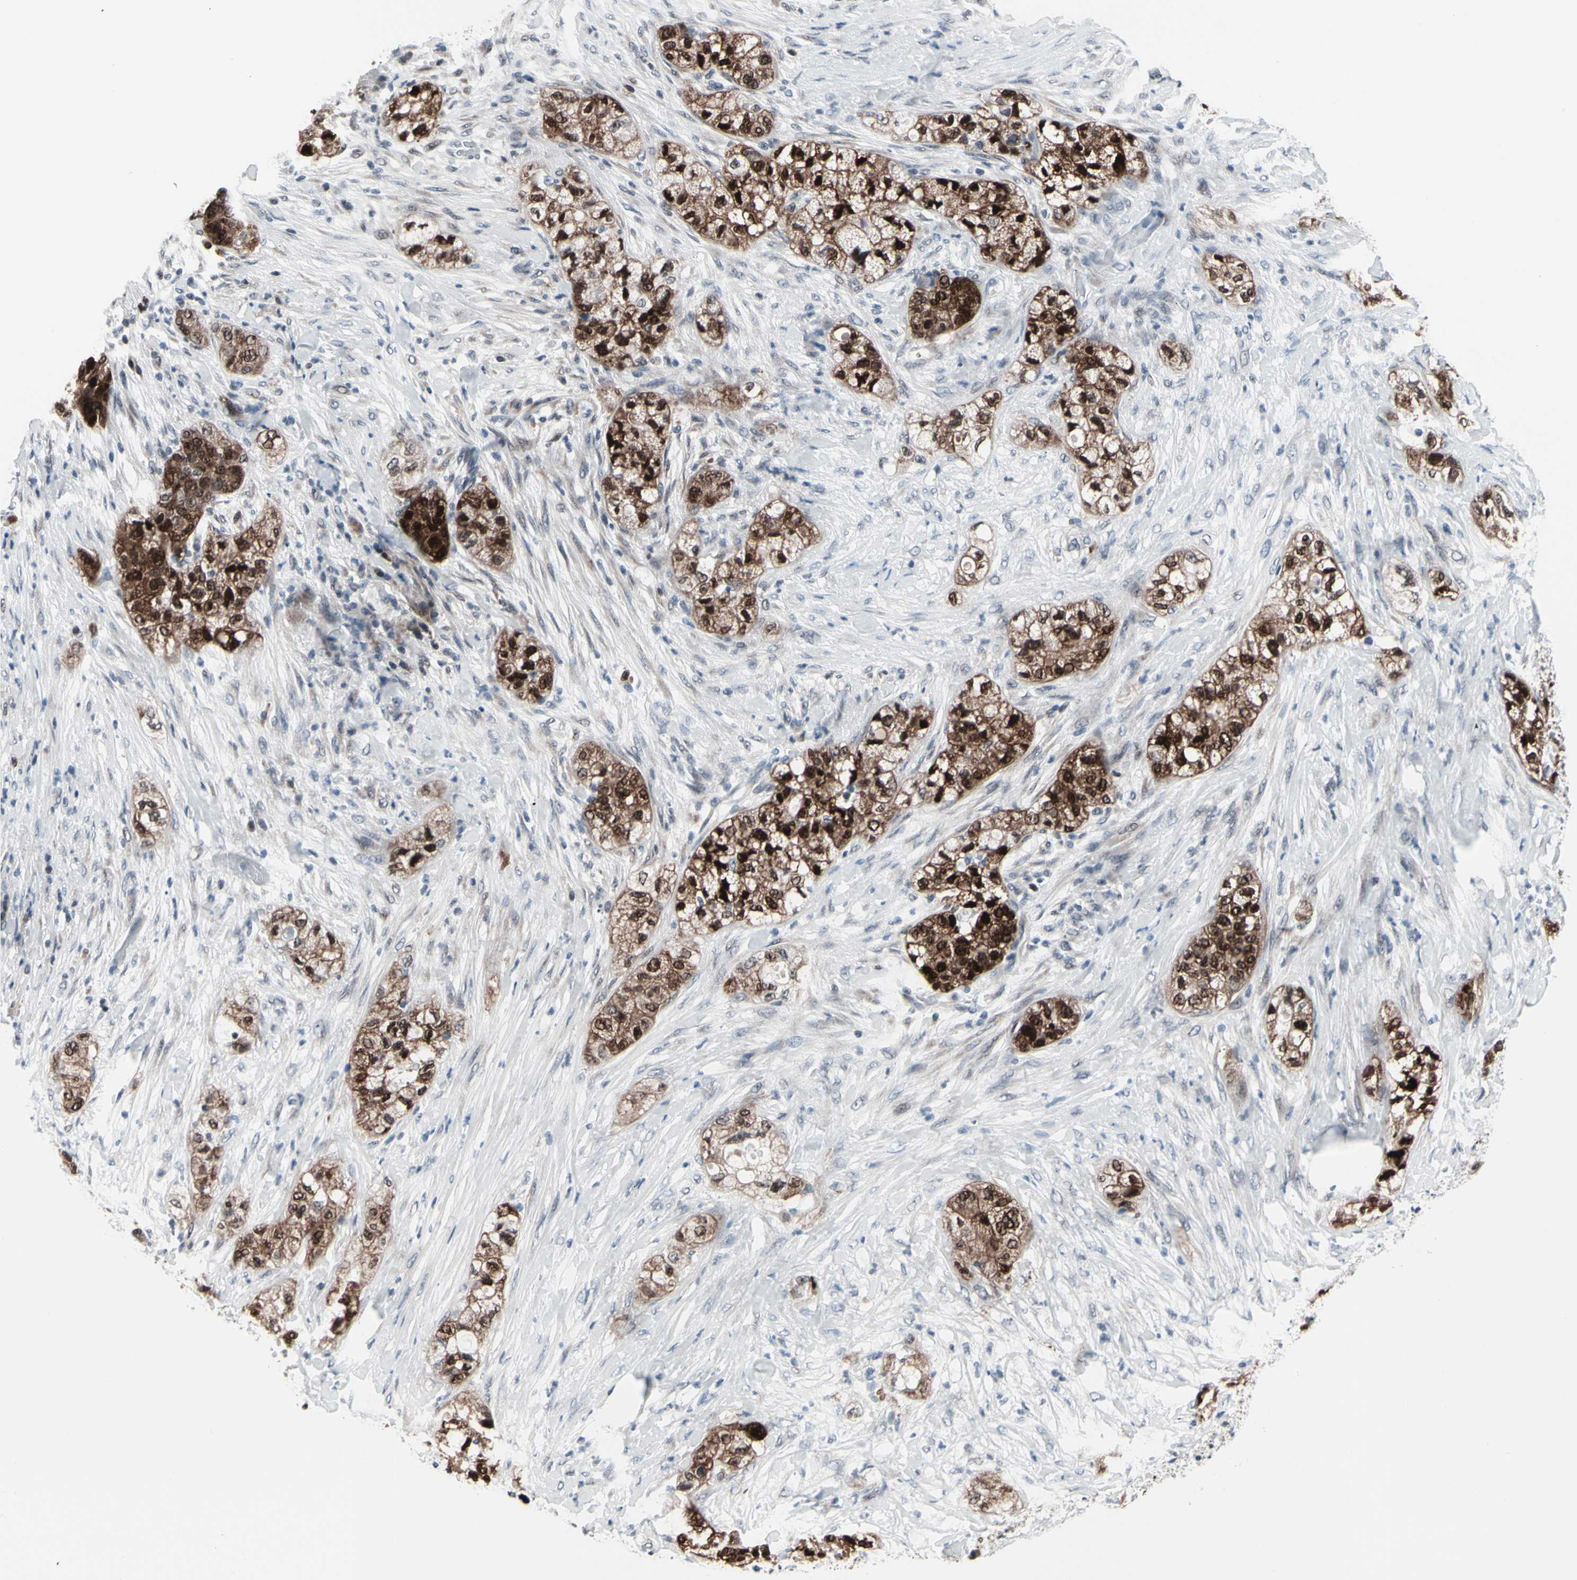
{"staining": {"intensity": "strong", "quantity": ">75%", "location": "cytoplasmic/membranous,nuclear"}, "tissue": "pancreatic cancer", "cell_type": "Tumor cells", "image_type": "cancer", "snomed": [{"axis": "morphology", "description": "Adenocarcinoma, NOS"}, {"axis": "topography", "description": "Pancreas"}], "caption": "This histopathology image shows adenocarcinoma (pancreatic) stained with immunohistochemistry to label a protein in brown. The cytoplasmic/membranous and nuclear of tumor cells show strong positivity for the protein. Nuclei are counter-stained blue.", "gene": "TXN", "patient": {"sex": "female", "age": 78}}